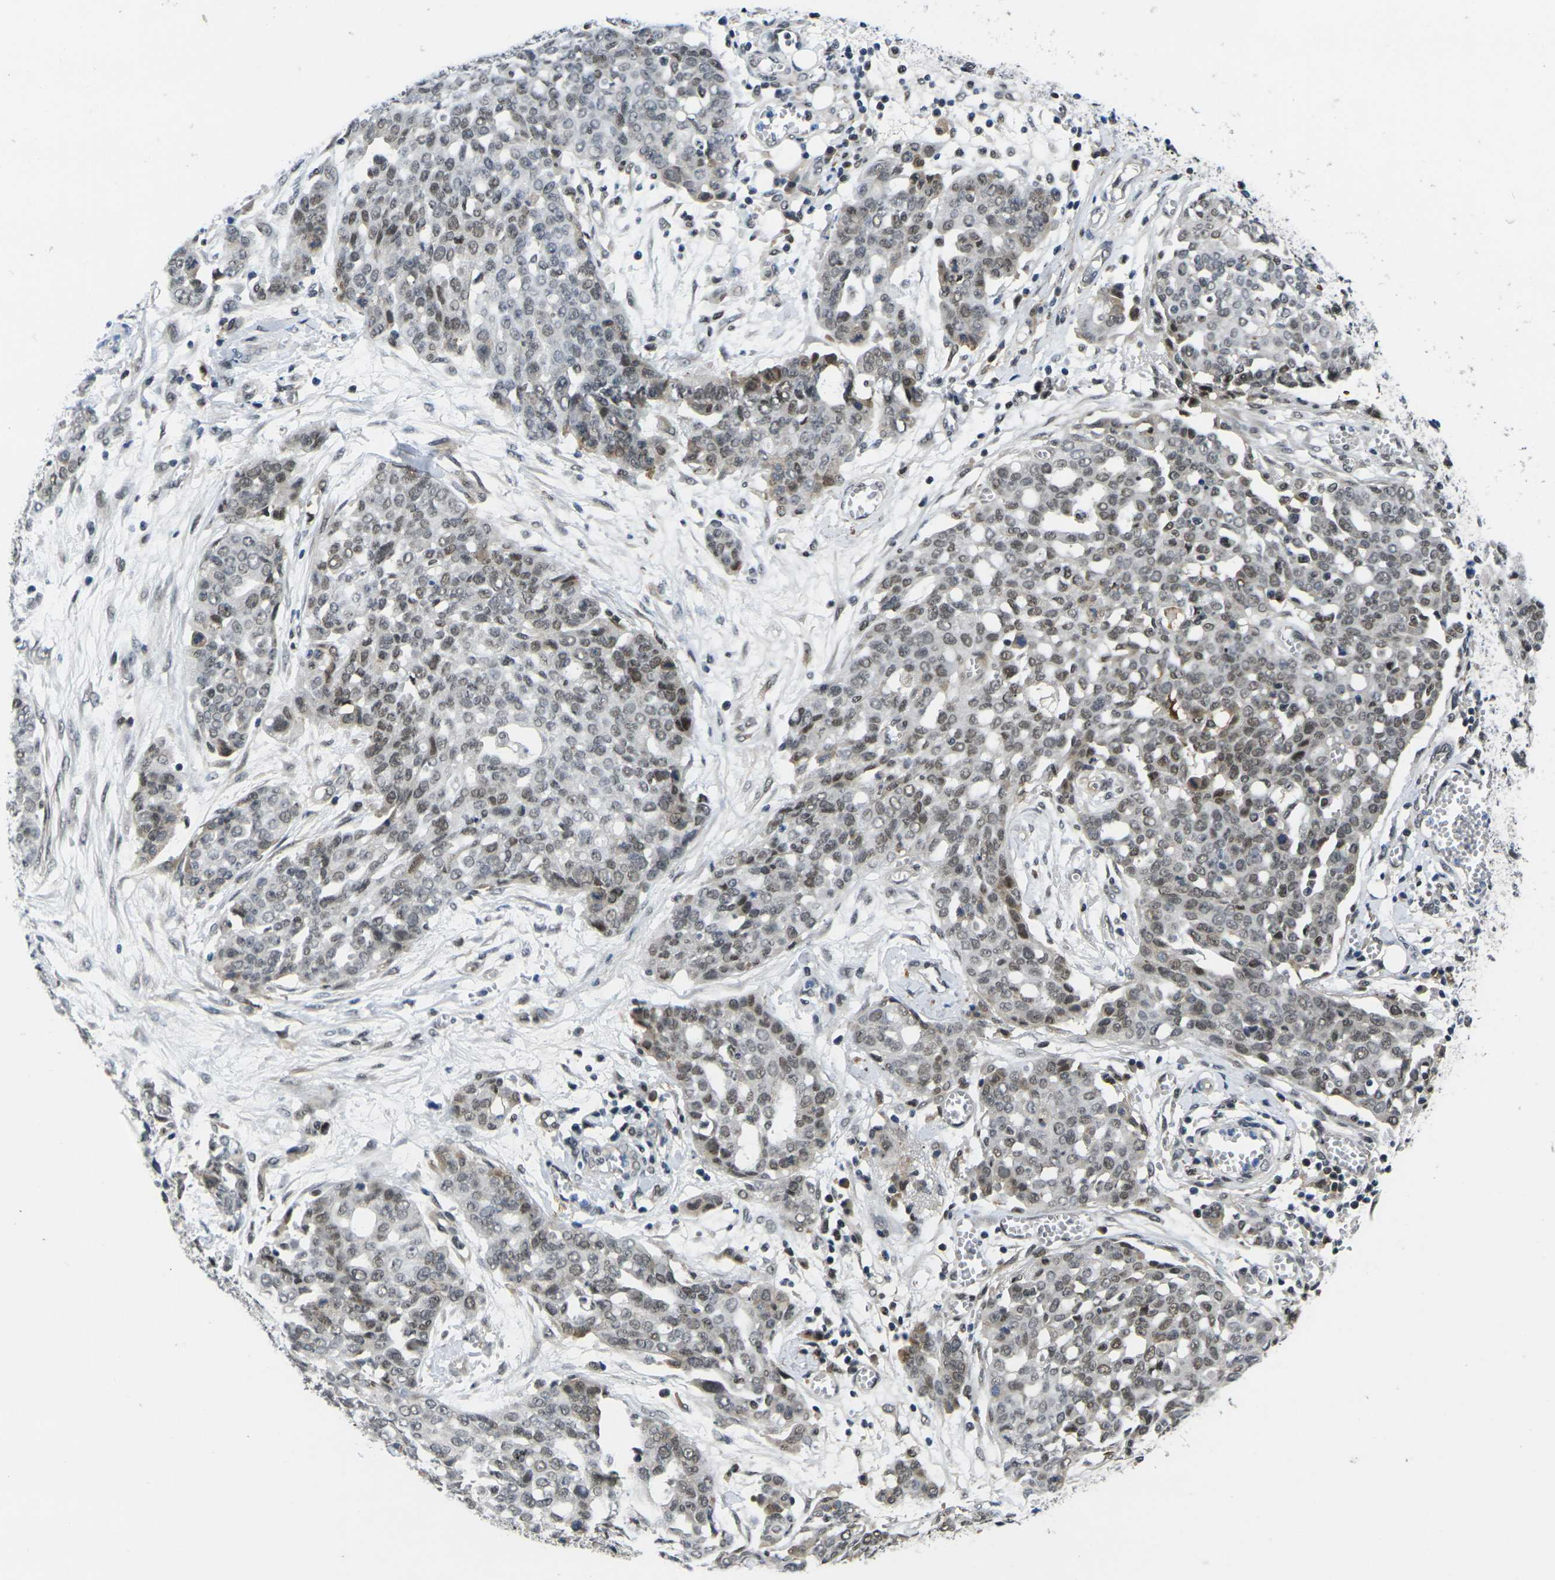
{"staining": {"intensity": "moderate", "quantity": "25%-75%", "location": "nuclear"}, "tissue": "ovarian cancer", "cell_type": "Tumor cells", "image_type": "cancer", "snomed": [{"axis": "morphology", "description": "Cystadenocarcinoma, serous, NOS"}, {"axis": "topography", "description": "Soft tissue"}, {"axis": "topography", "description": "Ovary"}], "caption": "Immunohistochemical staining of serous cystadenocarcinoma (ovarian) shows medium levels of moderate nuclear protein positivity in about 25%-75% of tumor cells. The staining is performed using DAB brown chromogen to label protein expression. The nuclei are counter-stained blue using hematoxylin.", "gene": "RBM7", "patient": {"sex": "female", "age": 57}}